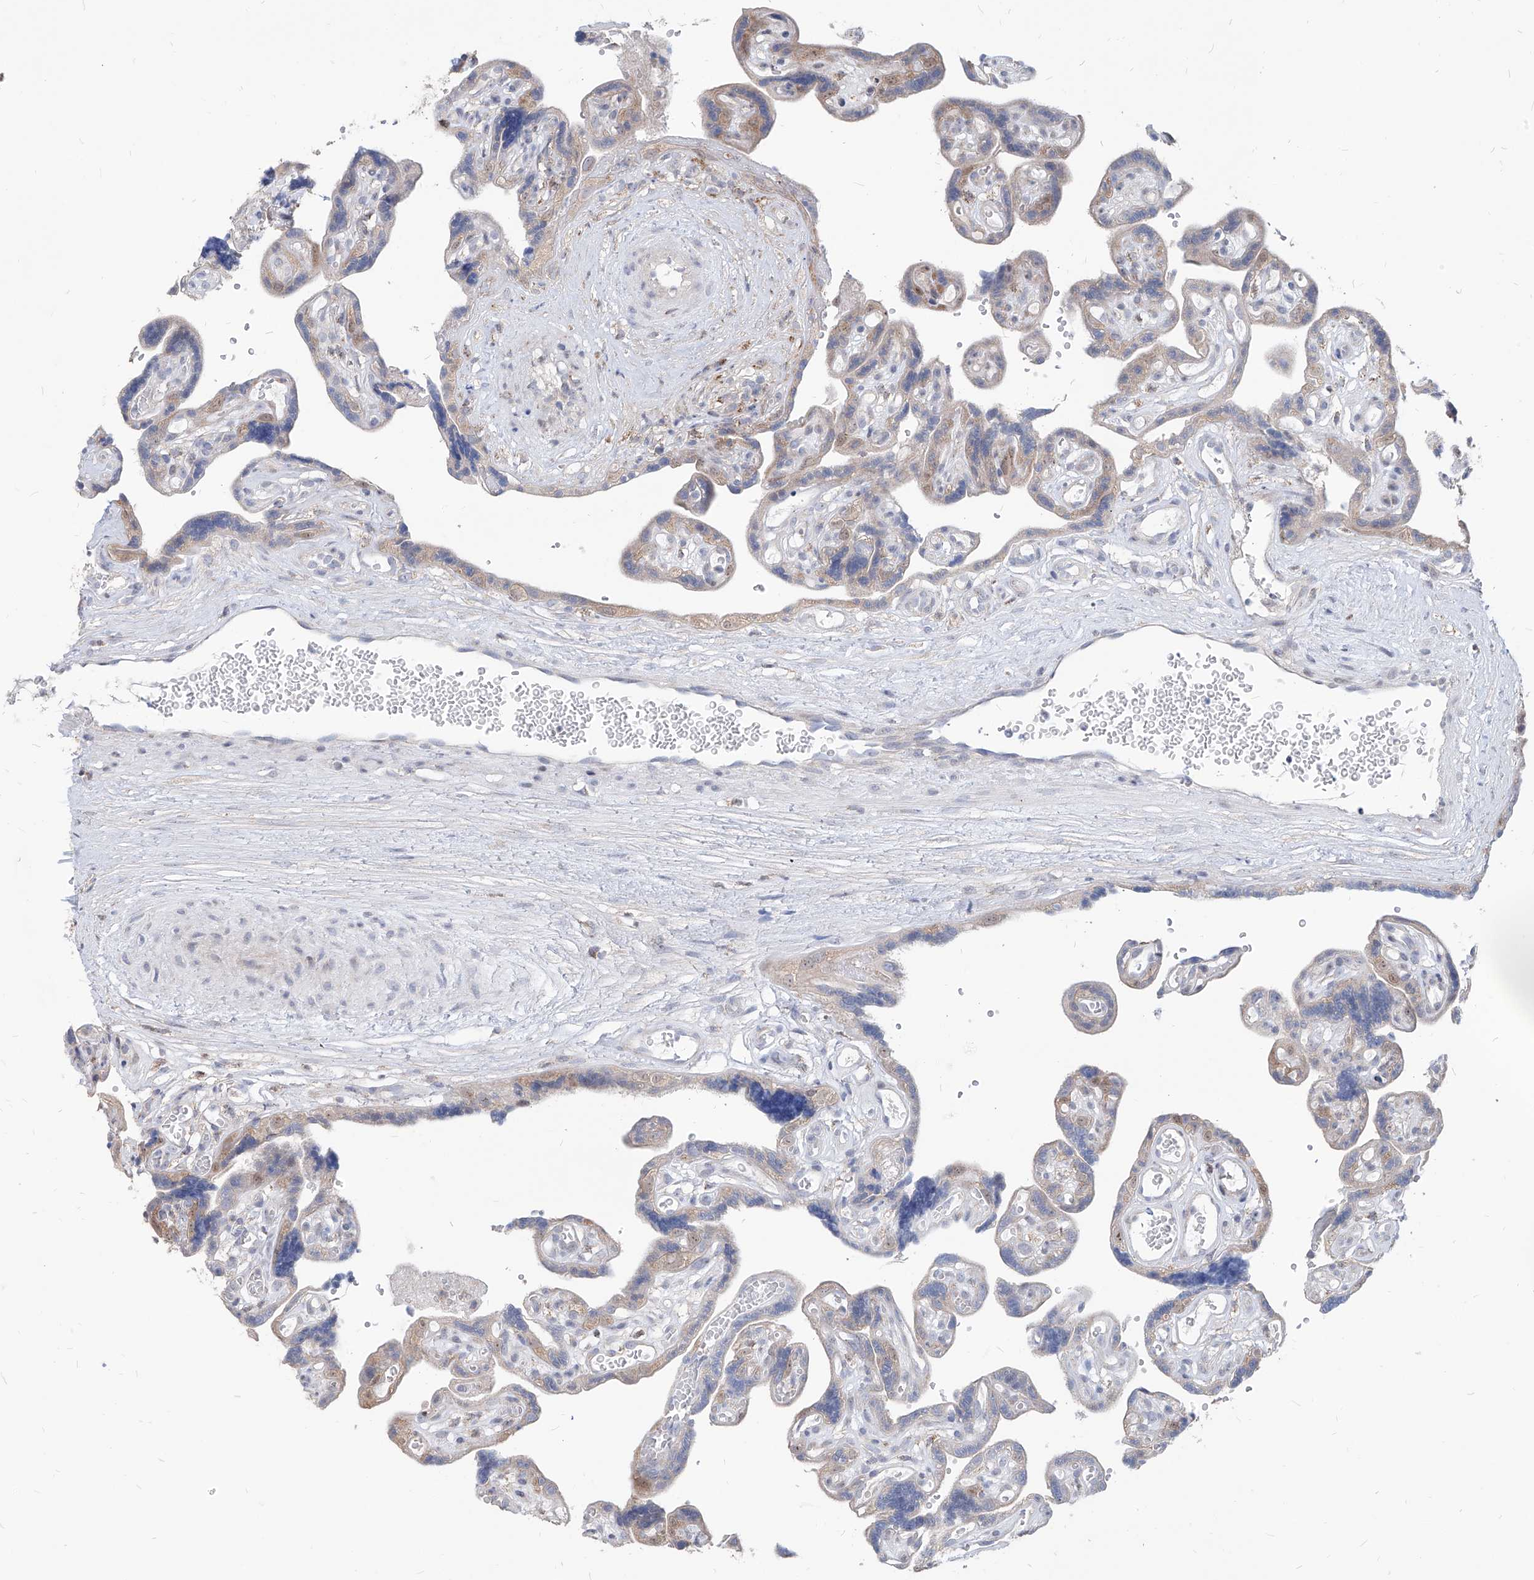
{"staining": {"intensity": "moderate", "quantity": ">75%", "location": "cytoplasmic/membranous"}, "tissue": "placenta", "cell_type": "Decidual cells", "image_type": "normal", "snomed": [{"axis": "morphology", "description": "Normal tissue, NOS"}, {"axis": "topography", "description": "Placenta"}], "caption": "Immunohistochemical staining of benign placenta displays moderate cytoplasmic/membranous protein staining in approximately >75% of decidual cells.", "gene": "AGPS", "patient": {"sex": "female", "age": 30}}